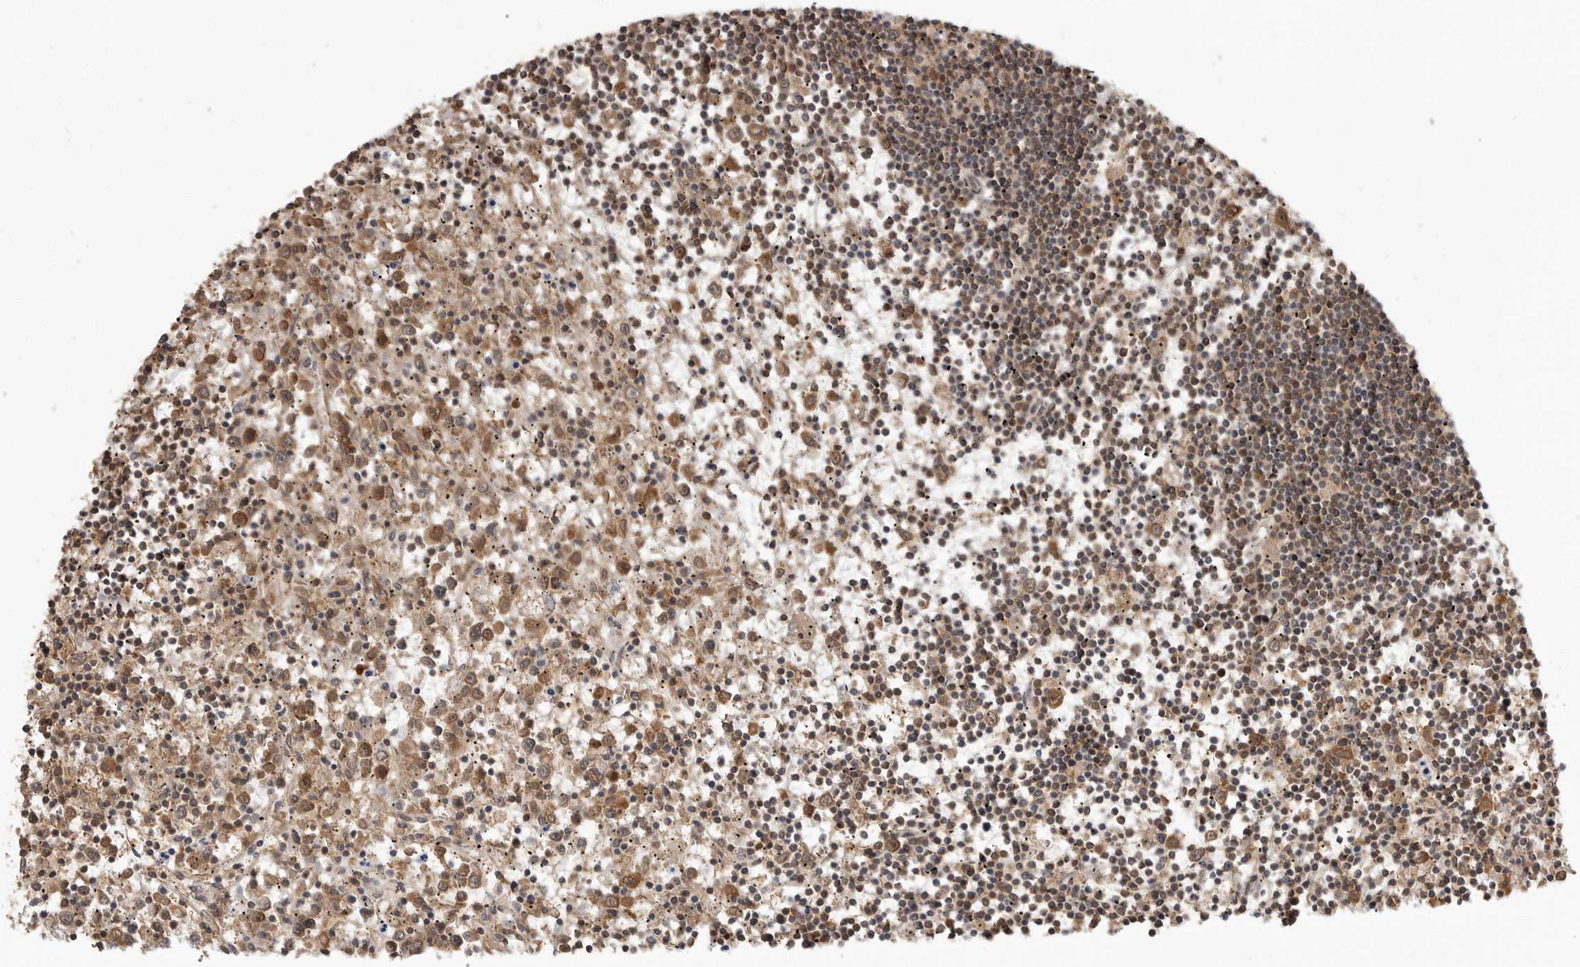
{"staining": {"intensity": "moderate", "quantity": "25%-75%", "location": "cytoplasmic/membranous,nuclear"}, "tissue": "lymphoma", "cell_type": "Tumor cells", "image_type": "cancer", "snomed": [{"axis": "morphology", "description": "Malignant lymphoma, non-Hodgkin's type, Low grade"}, {"axis": "topography", "description": "Spleen"}], "caption": "Immunohistochemistry (IHC) (DAB) staining of human lymphoma demonstrates moderate cytoplasmic/membranous and nuclear protein positivity in approximately 25%-75% of tumor cells.", "gene": "ERN1", "patient": {"sex": "male", "age": 76}}